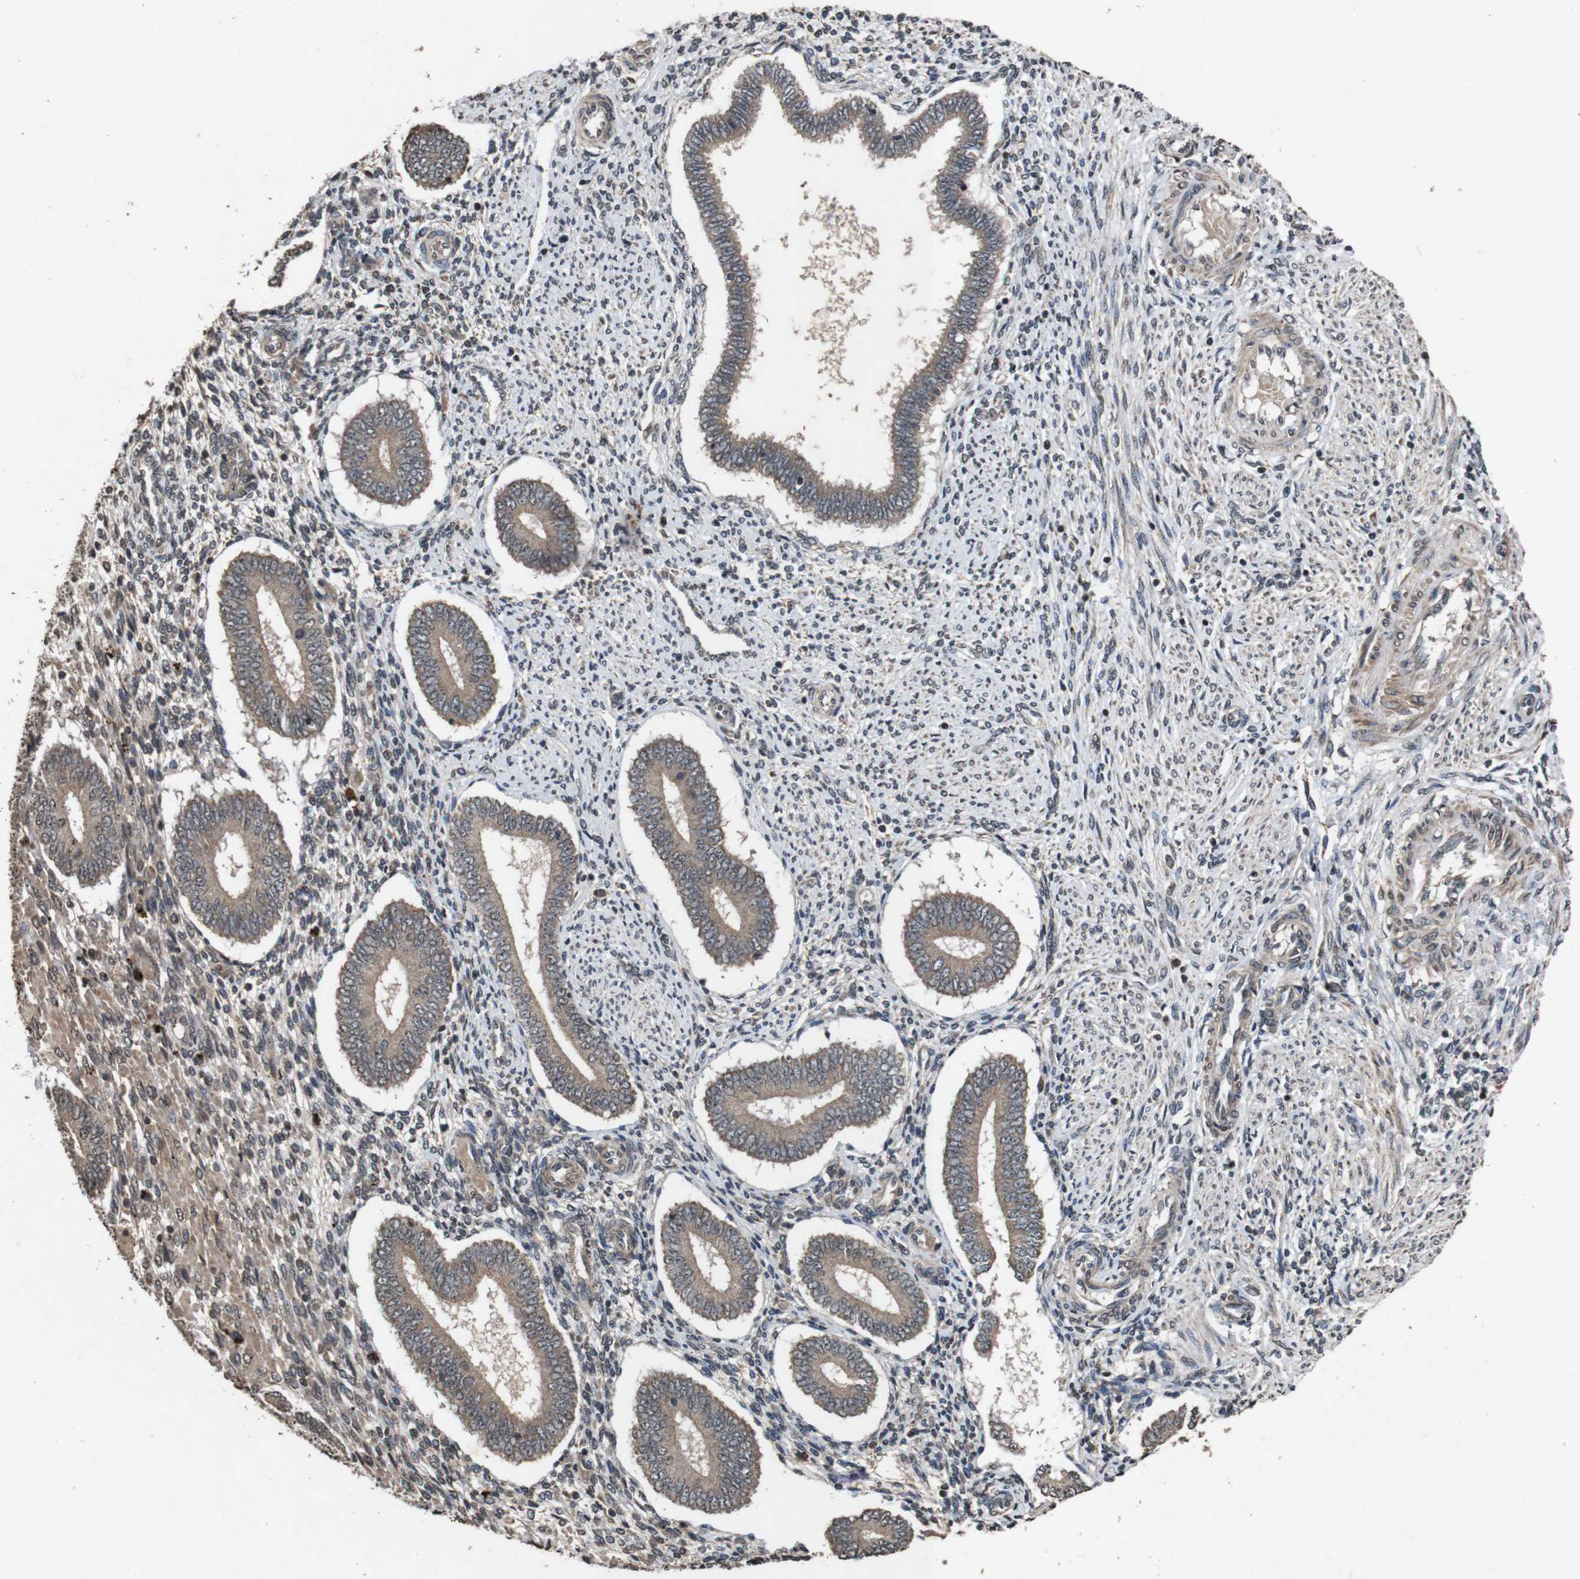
{"staining": {"intensity": "weak", "quantity": "25%-75%", "location": "cytoplasmic/membranous"}, "tissue": "endometrium", "cell_type": "Cells in endometrial stroma", "image_type": "normal", "snomed": [{"axis": "morphology", "description": "Normal tissue, NOS"}, {"axis": "topography", "description": "Endometrium"}], "caption": "Immunohistochemical staining of benign human endometrium exhibits low levels of weak cytoplasmic/membranous expression in about 25%-75% of cells in endometrial stroma.", "gene": "SORL1", "patient": {"sex": "female", "age": 42}}